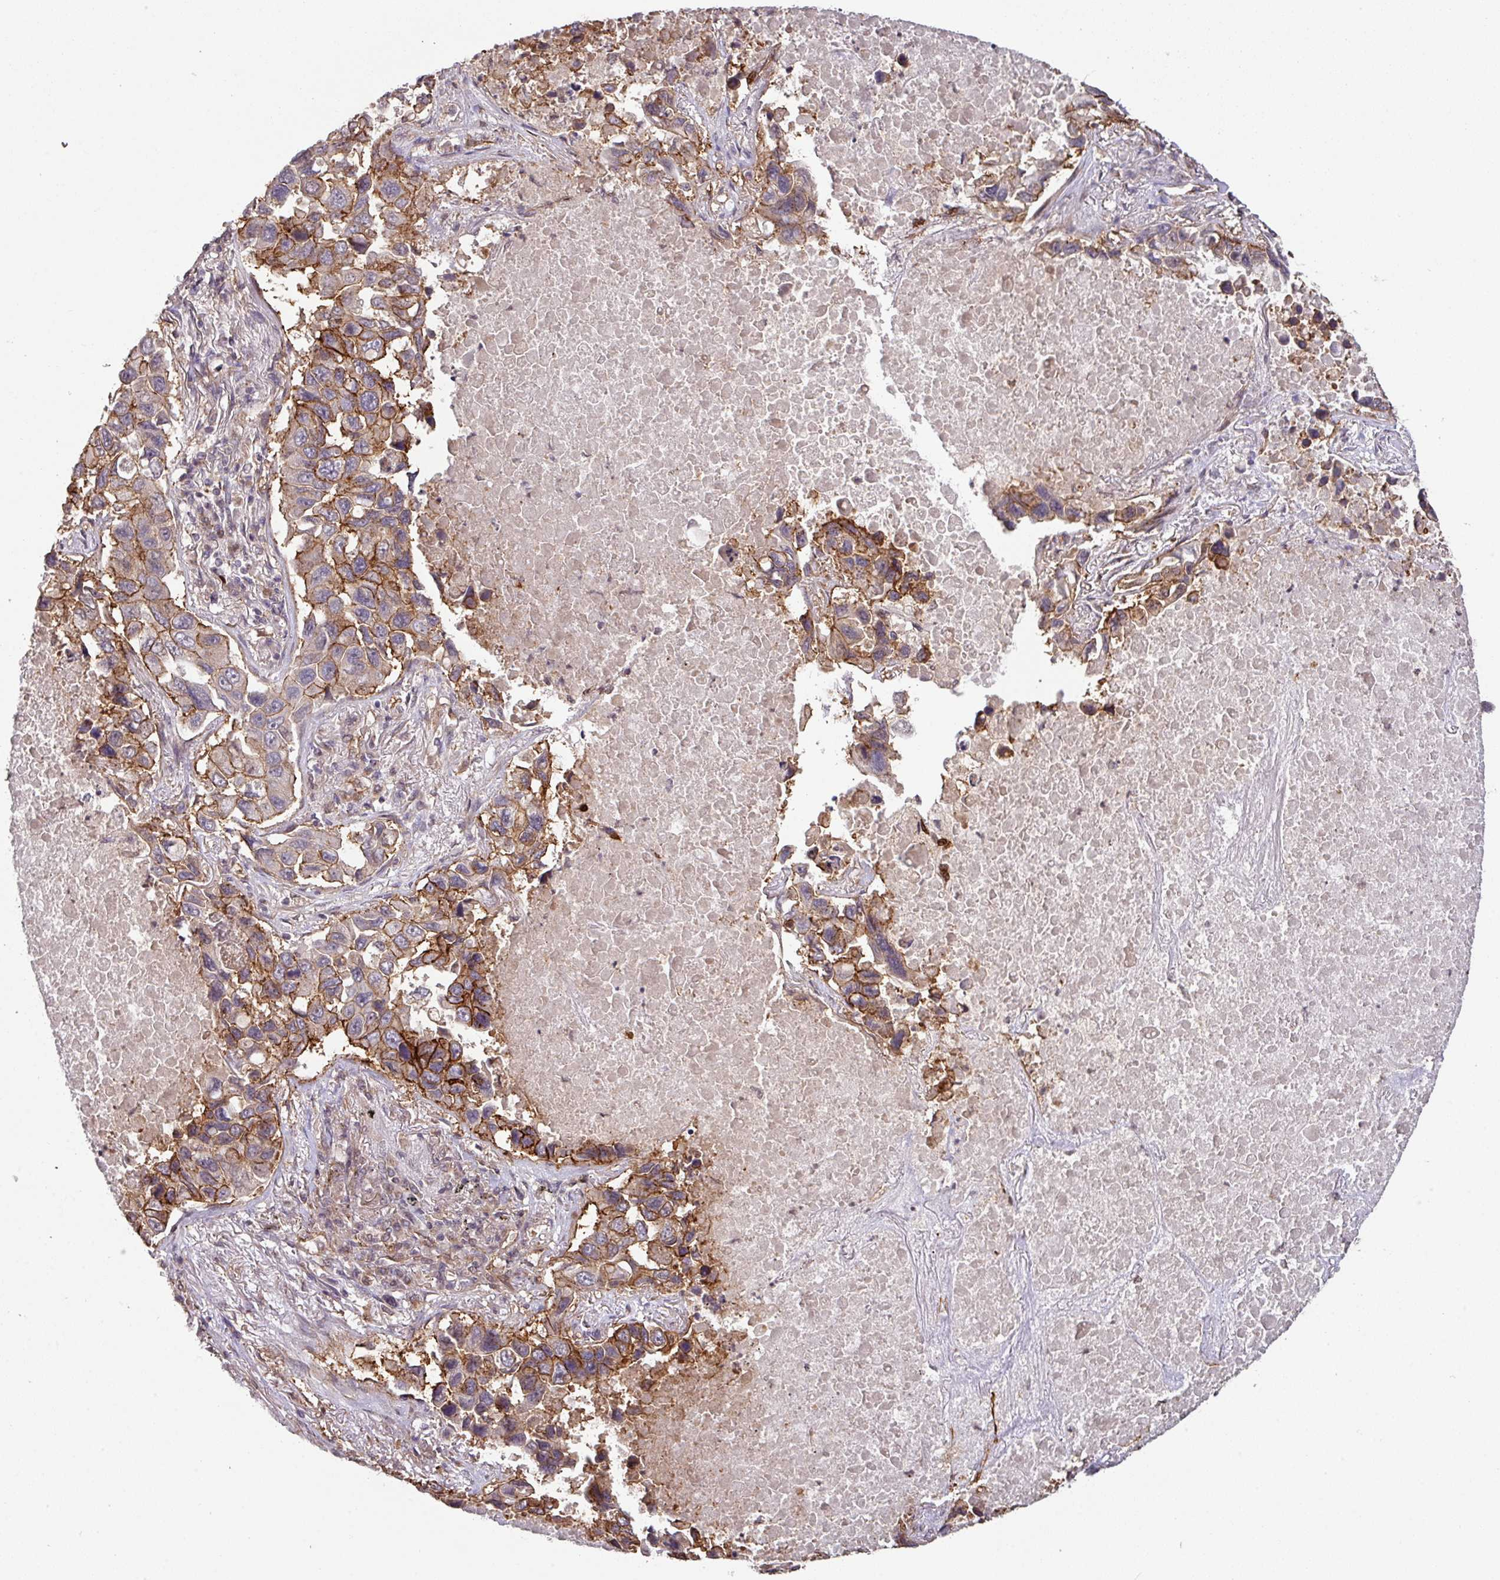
{"staining": {"intensity": "moderate", "quantity": "25%-75%", "location": "cytoplasmic/membranous"}, "tissue": "lung cancer", "cell_type": "Tumor cells", "image_type": "cancer", "snomed": [{"axis": "morphology", "description": "Adenocarcinoma, NOS"}, {"axis": "topography", "description": "Lung"}], "caption": "A photomicrograph showing moderate cytoplasmic/membranous positivity in approximately 25%-75% of tumor cells in lung cancer (adenocarcinoma), as visualized by brown immunohistochemical staining.", "gene": "CYFIP2", "patient": {"sex": "male", "age": 64}}